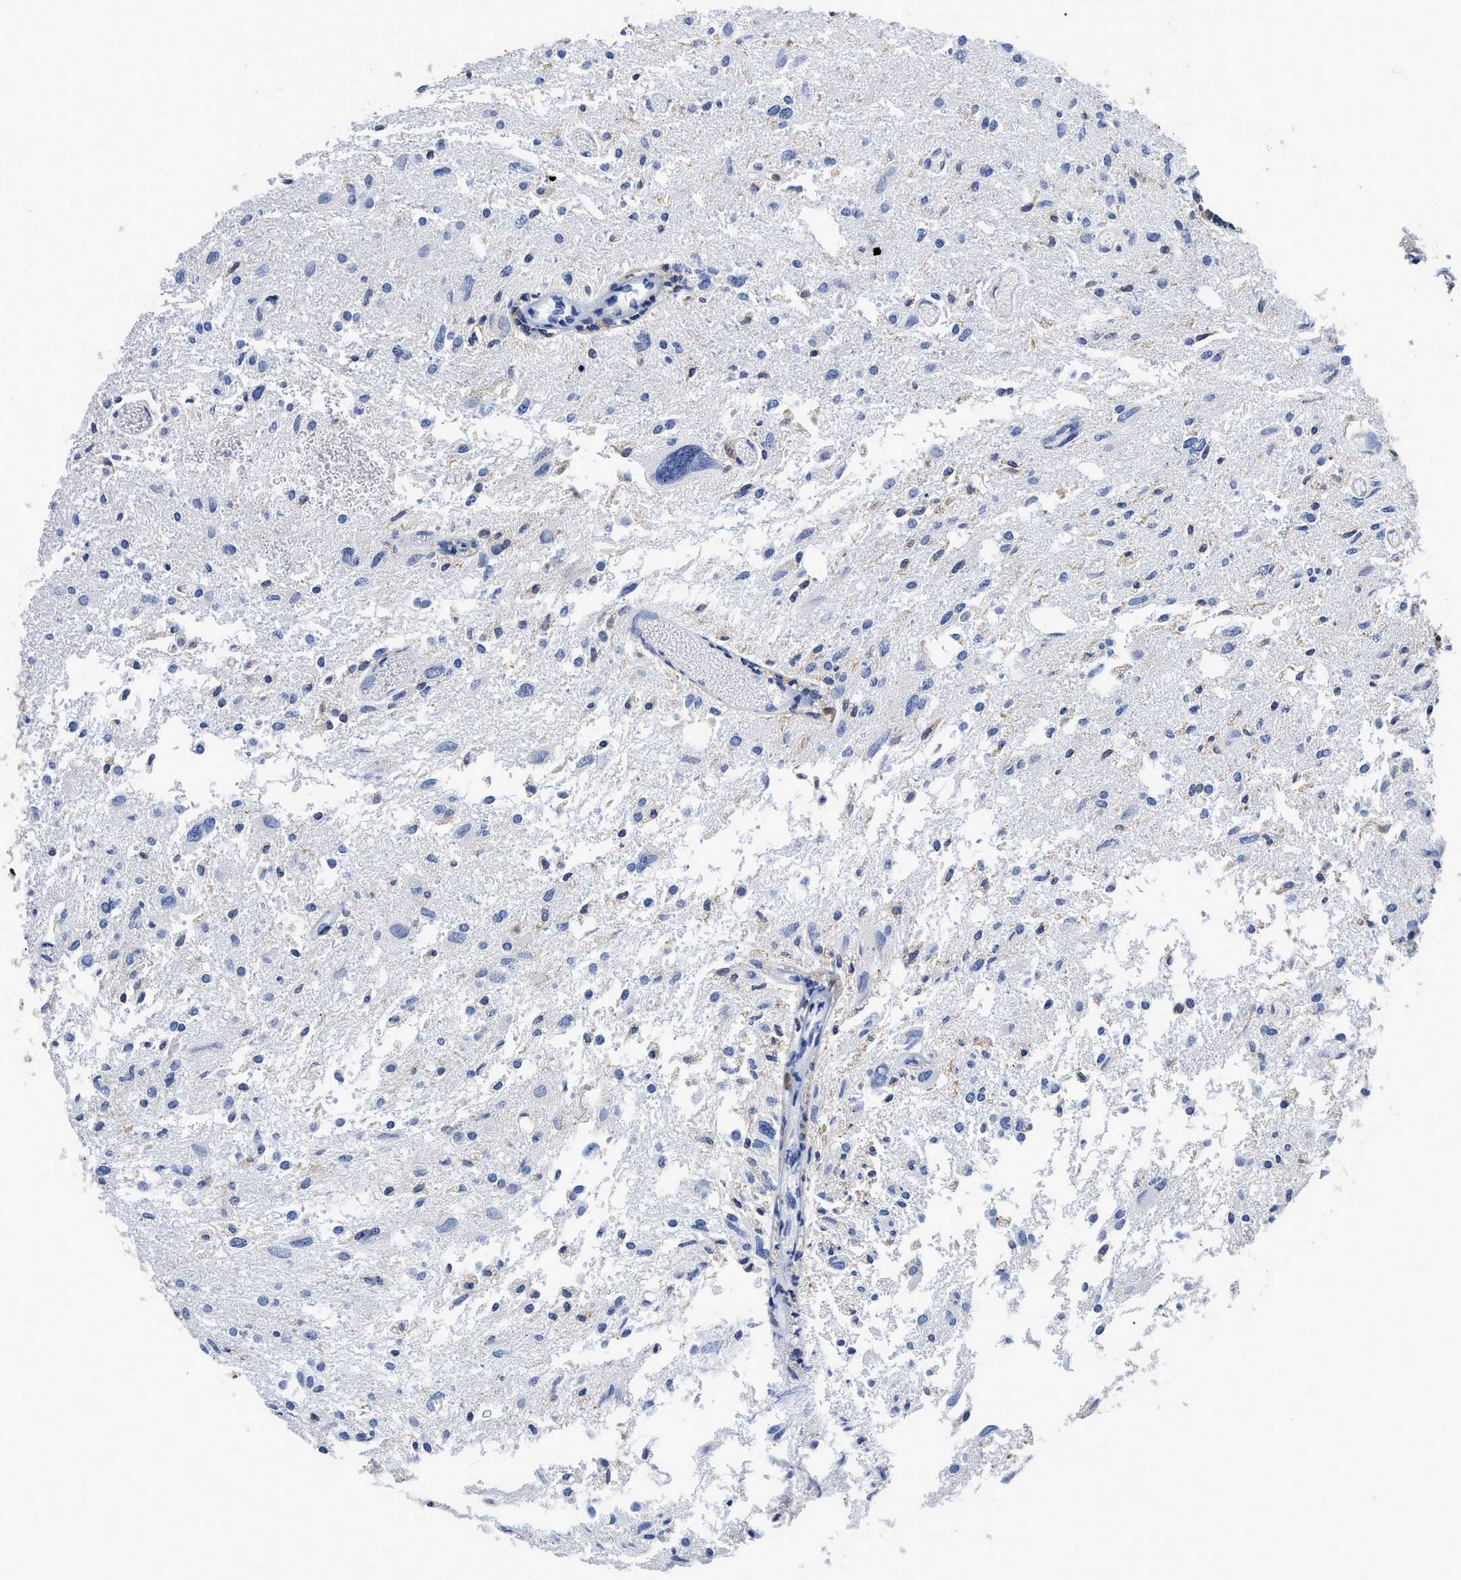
{"staining": {"intensity": "negative", "quantity": "none", "location": "none"}, "tissue": "glioma", "cell_type": "Tumor cells", "image_type": "cancer", "snomed": [{"axis": "morphology", "description": "Glioma, malignant, High grade"}, {"axis": "topography", "description": "Brain"}], "caption": "Immunohistochemistry image of malignant glioma (high-grade) stained for a protein (brown), which exhibits no expression in tumor cells.", "gene": "HCLS1", "patient": {"sex": "female", "age": 59}}